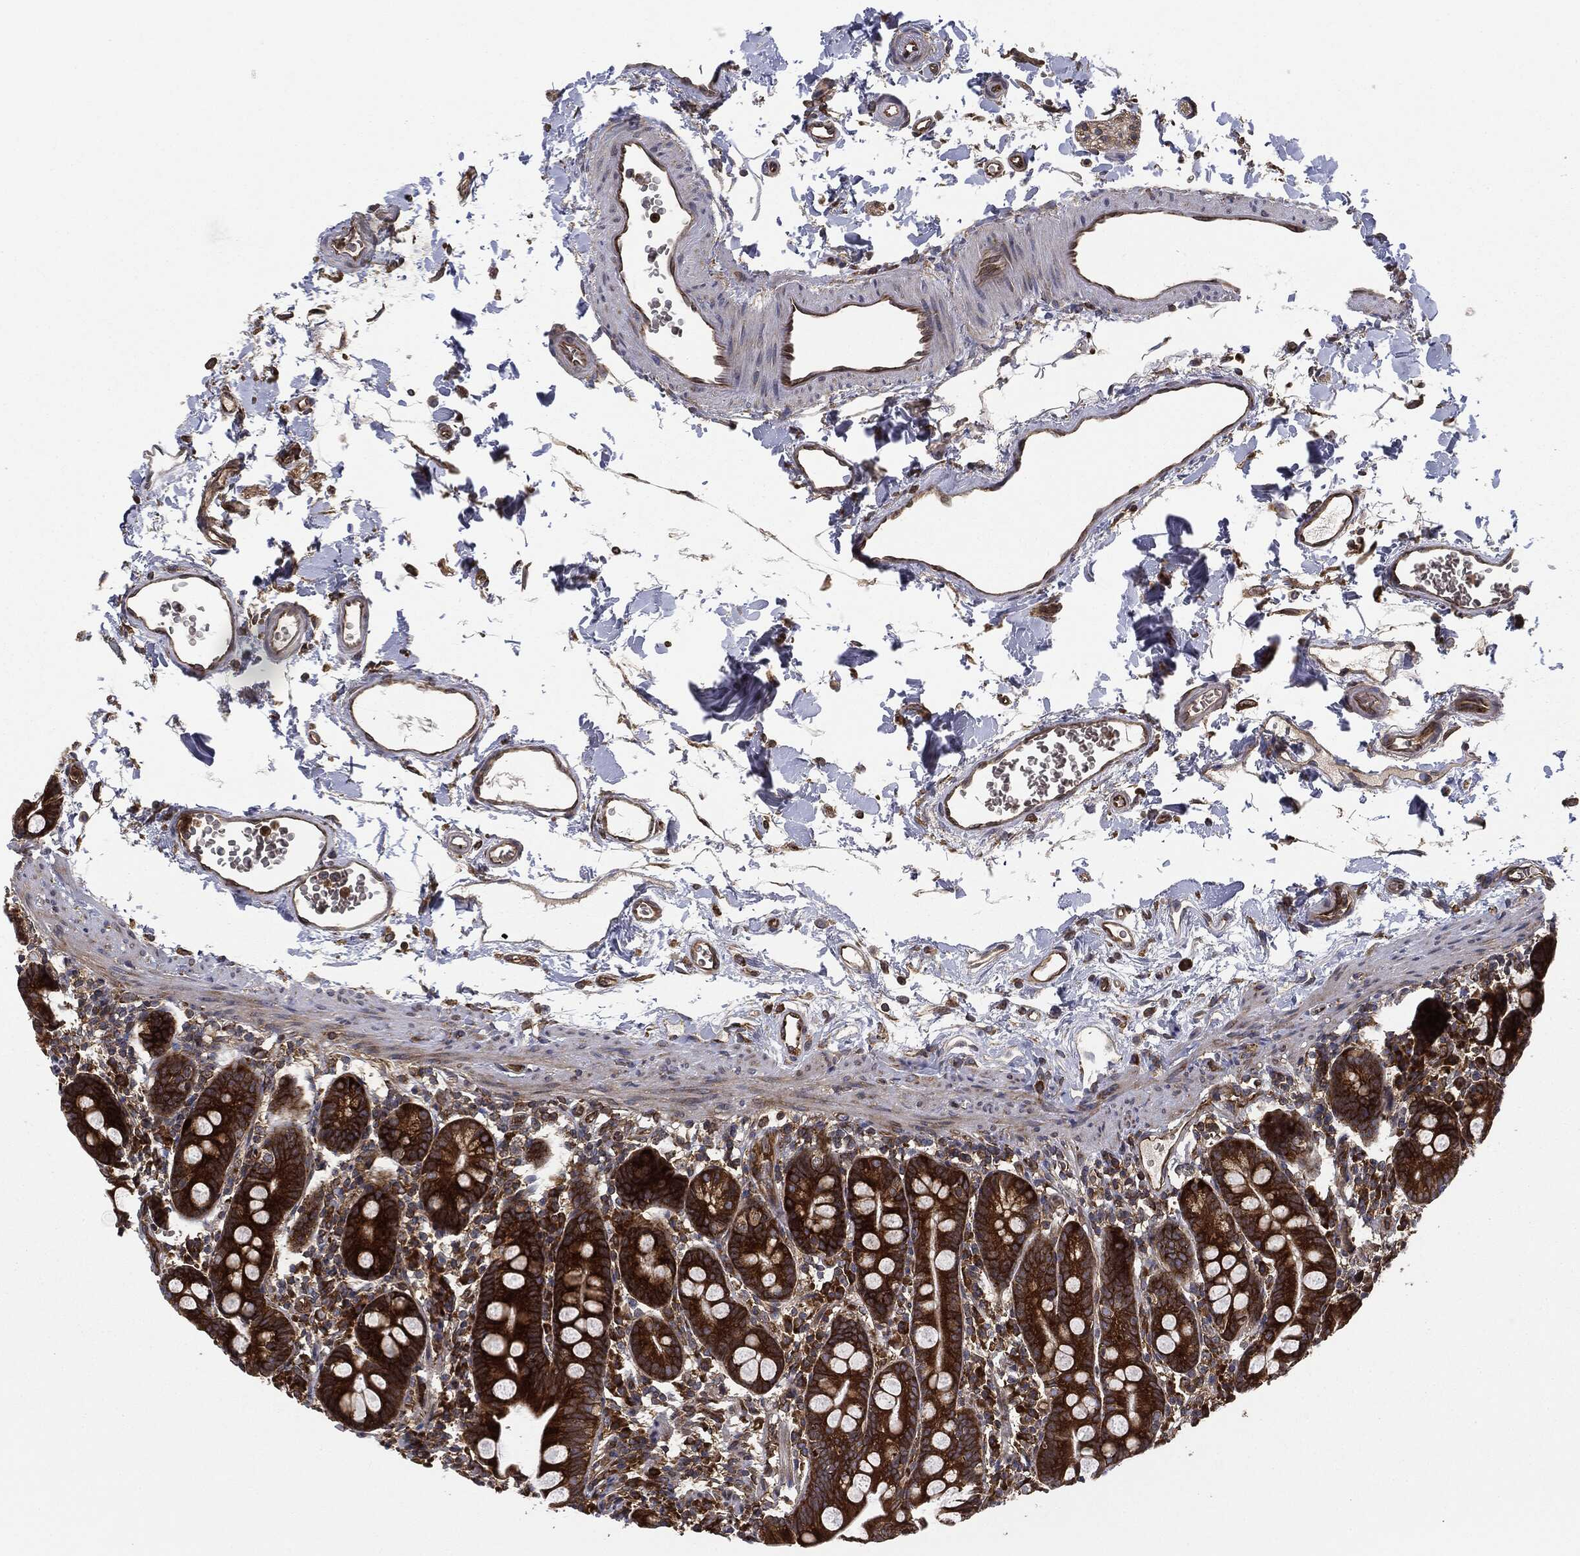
{"staining": {"intensity": "strong", "quantity": ">75%", "location": "cytoplasmic/membranous"}, "tissue": "small intestine", "cell_type": "Glandular cells", "image_type": "normal", "snomed": [{"axis": "morphology", "description": "Normal tissue, NOS"}, {"axis": "topography", "description": "Small intestine"}], "caption": "A brown stain shows strong cytoplasmic/membranous expression of a protein in glandular cells of normal small intestine.", "gene": "EIF2AK2", "patient": {"sex": "female", "age": 44}}